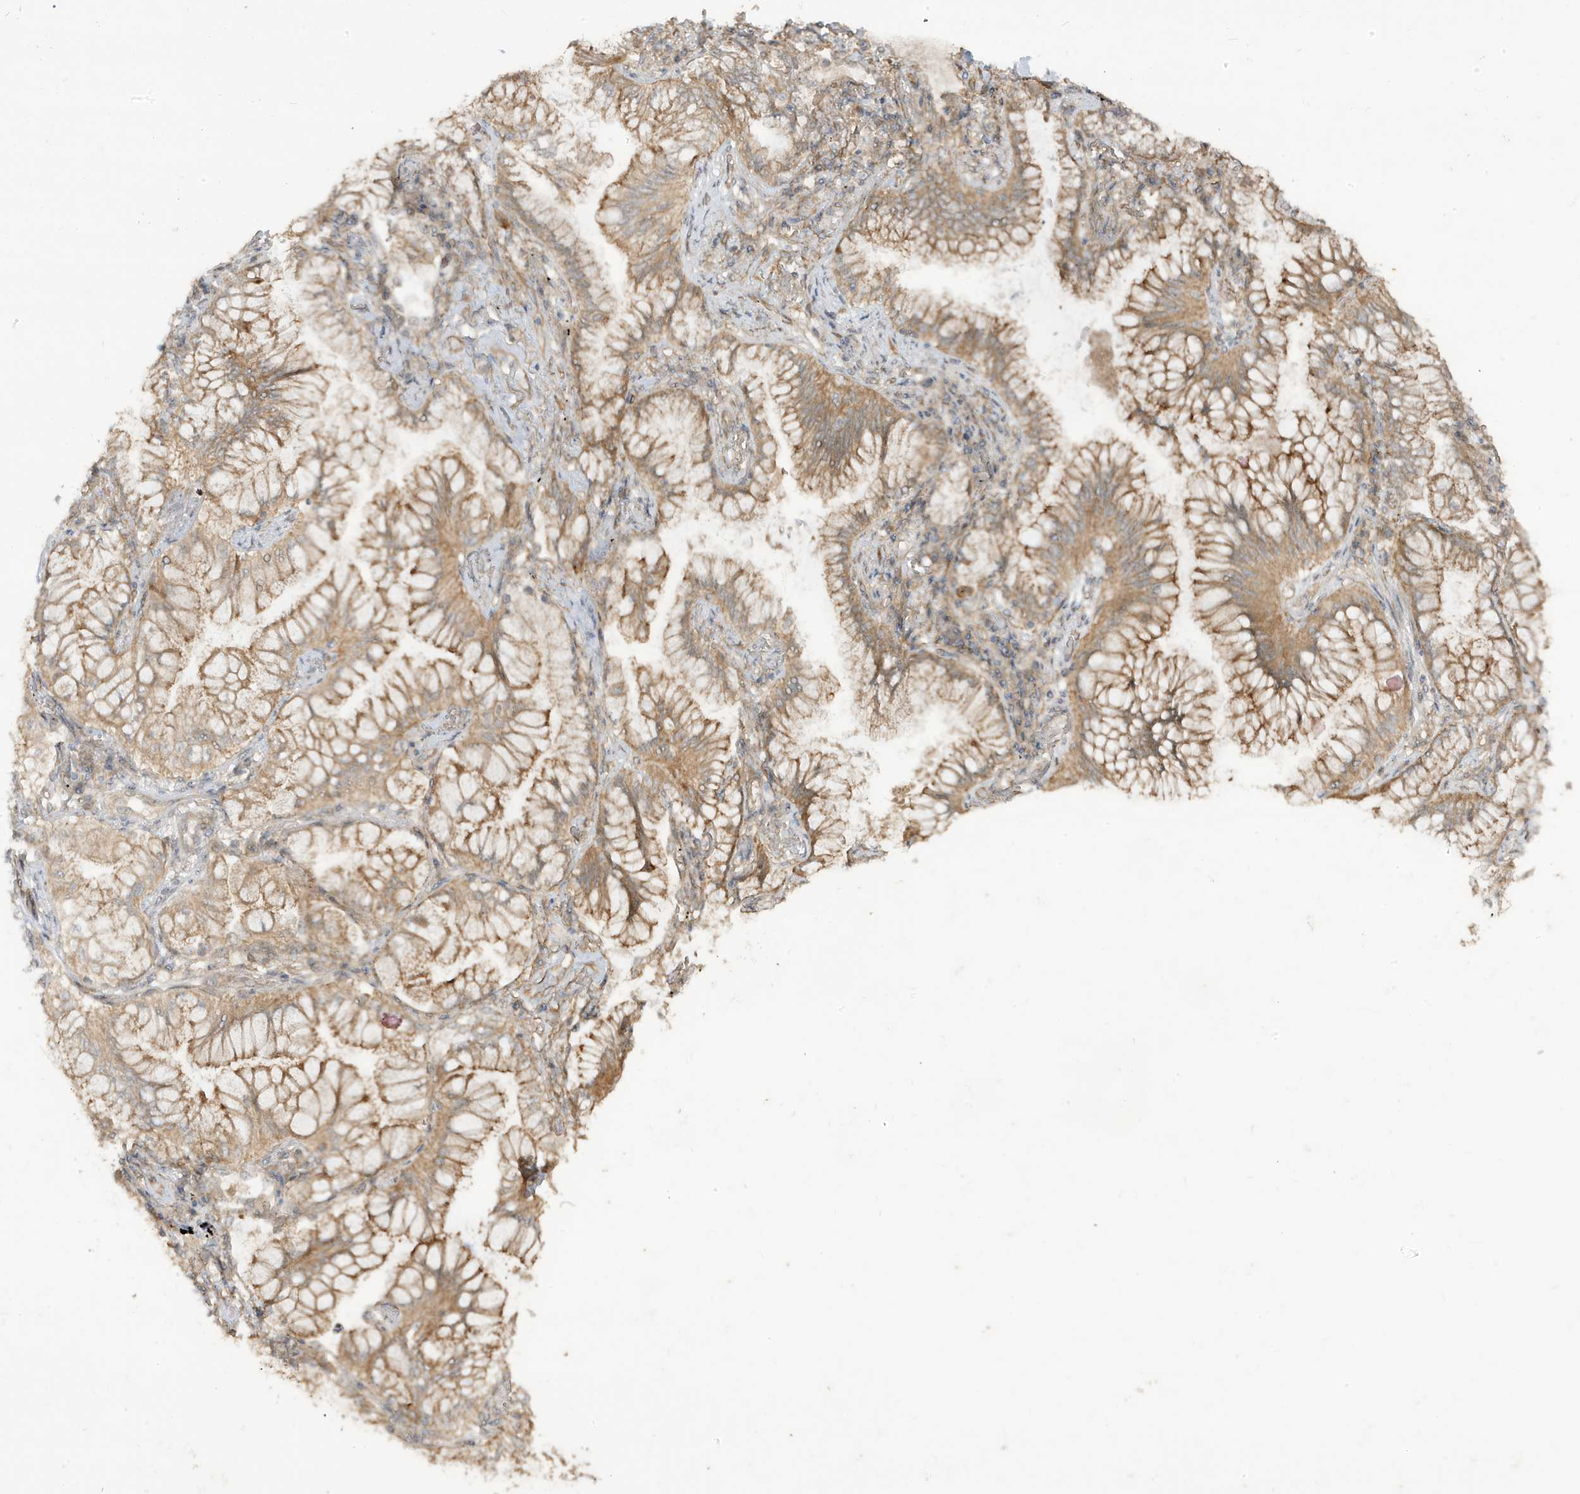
{"staining": {"intensity": "moderate", "quantity": ">75%", "location": "cytoplasmic/membranous"}, "tissue": "lung cancer", "cell_type": "Tumor cells", "image_type": "cancer", "snomed": [{"axis": "morphology", "description": "Adenocarcinoma, NOS"}, {"axis": "topography", "description": "Lung"}], "caption": "Immunohistochemistry (IHC) of lung adenocarcinoma displays medium levels of moderate cytoplasmic/membranous staining in about >75% of tumor cells.", "gene": "DNAJC12", "patient": {"sex": "female", "age": 70}}